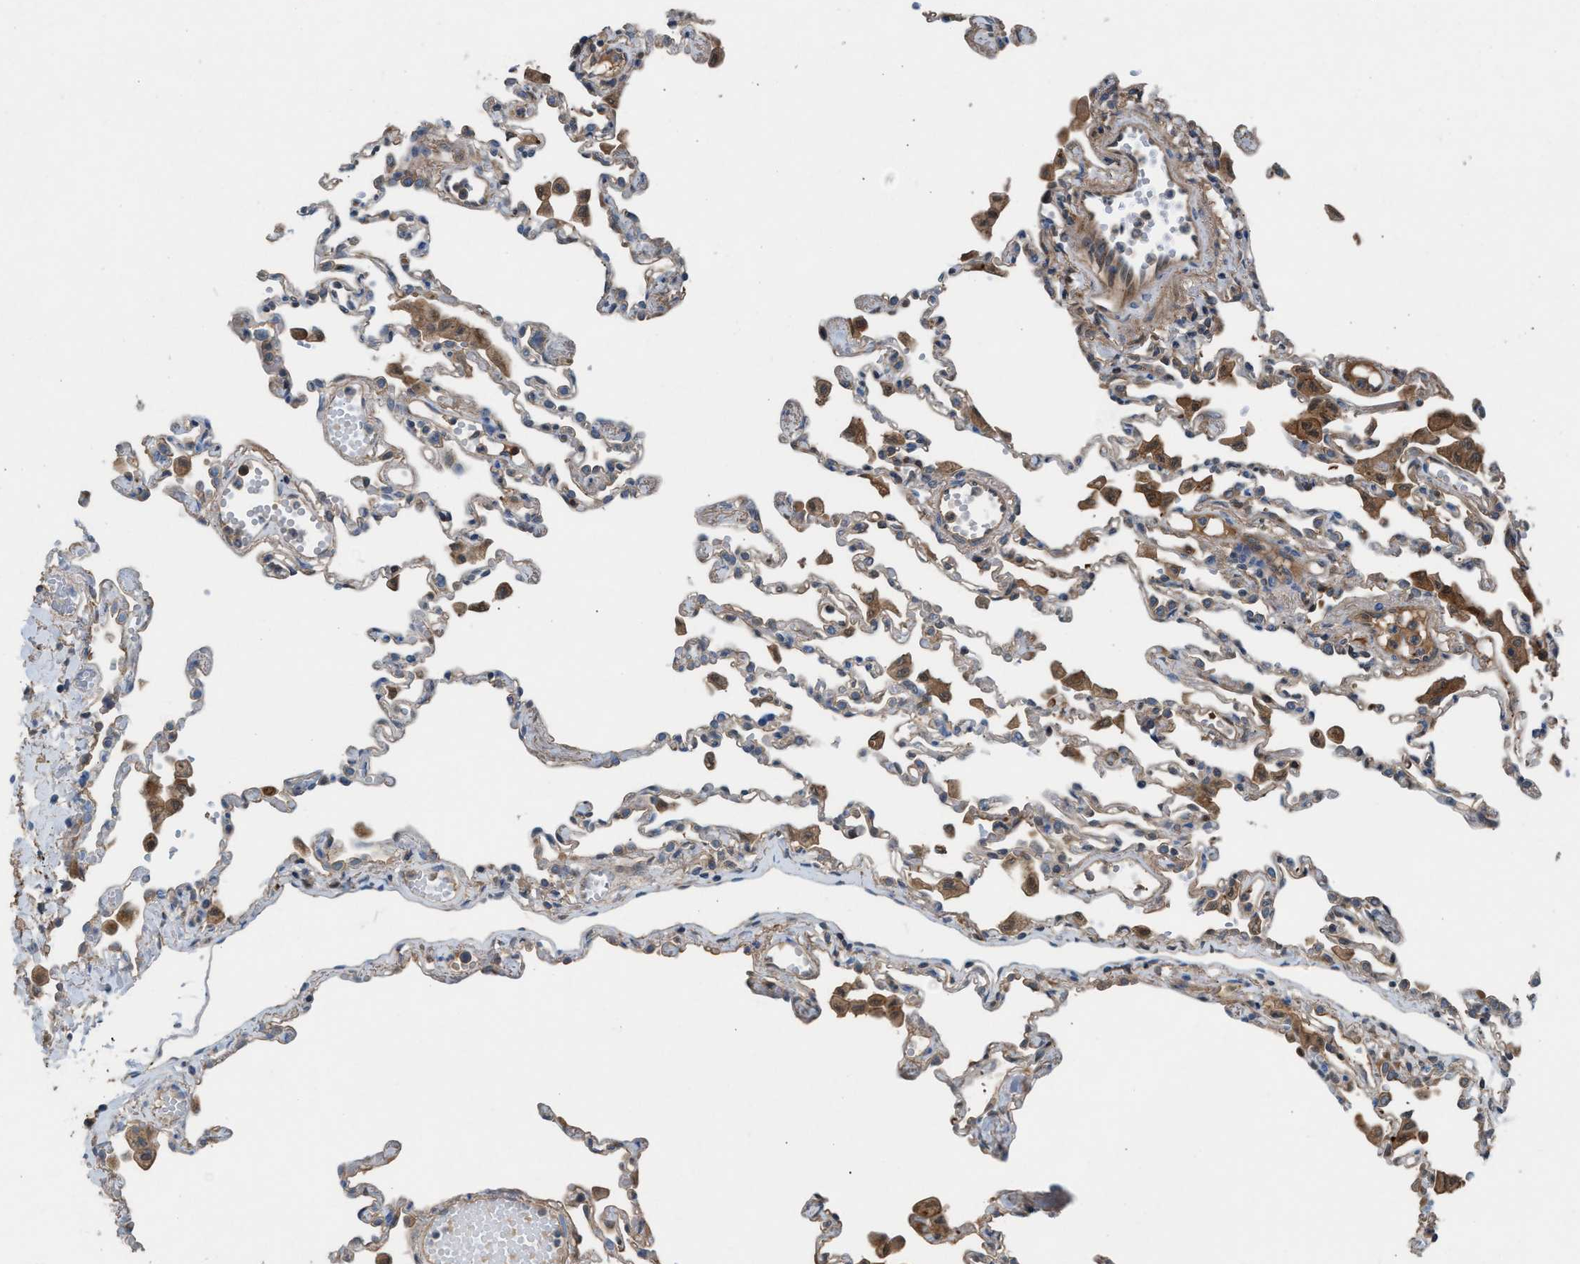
{"staining": {"intensity": "weak", "quantity": "<25%", "location": "cytoplasmic/membranous"}, "tissue": "lung", "cell_type": "Alveolar cells", "image_type": "normal", "snomed": [{"axis": "morphology", "description": "Normal tissue, NOS"}, {"axis": "topography", "description": "Bronchus"}, {"axis": "topography", "description": "Lung"}], "caption": "Immunohistochemical staining of normal lung displays no significant expression in alveolar cells.", "gene": "TPK1", "patient": {"sex": "female", "age": 49}}